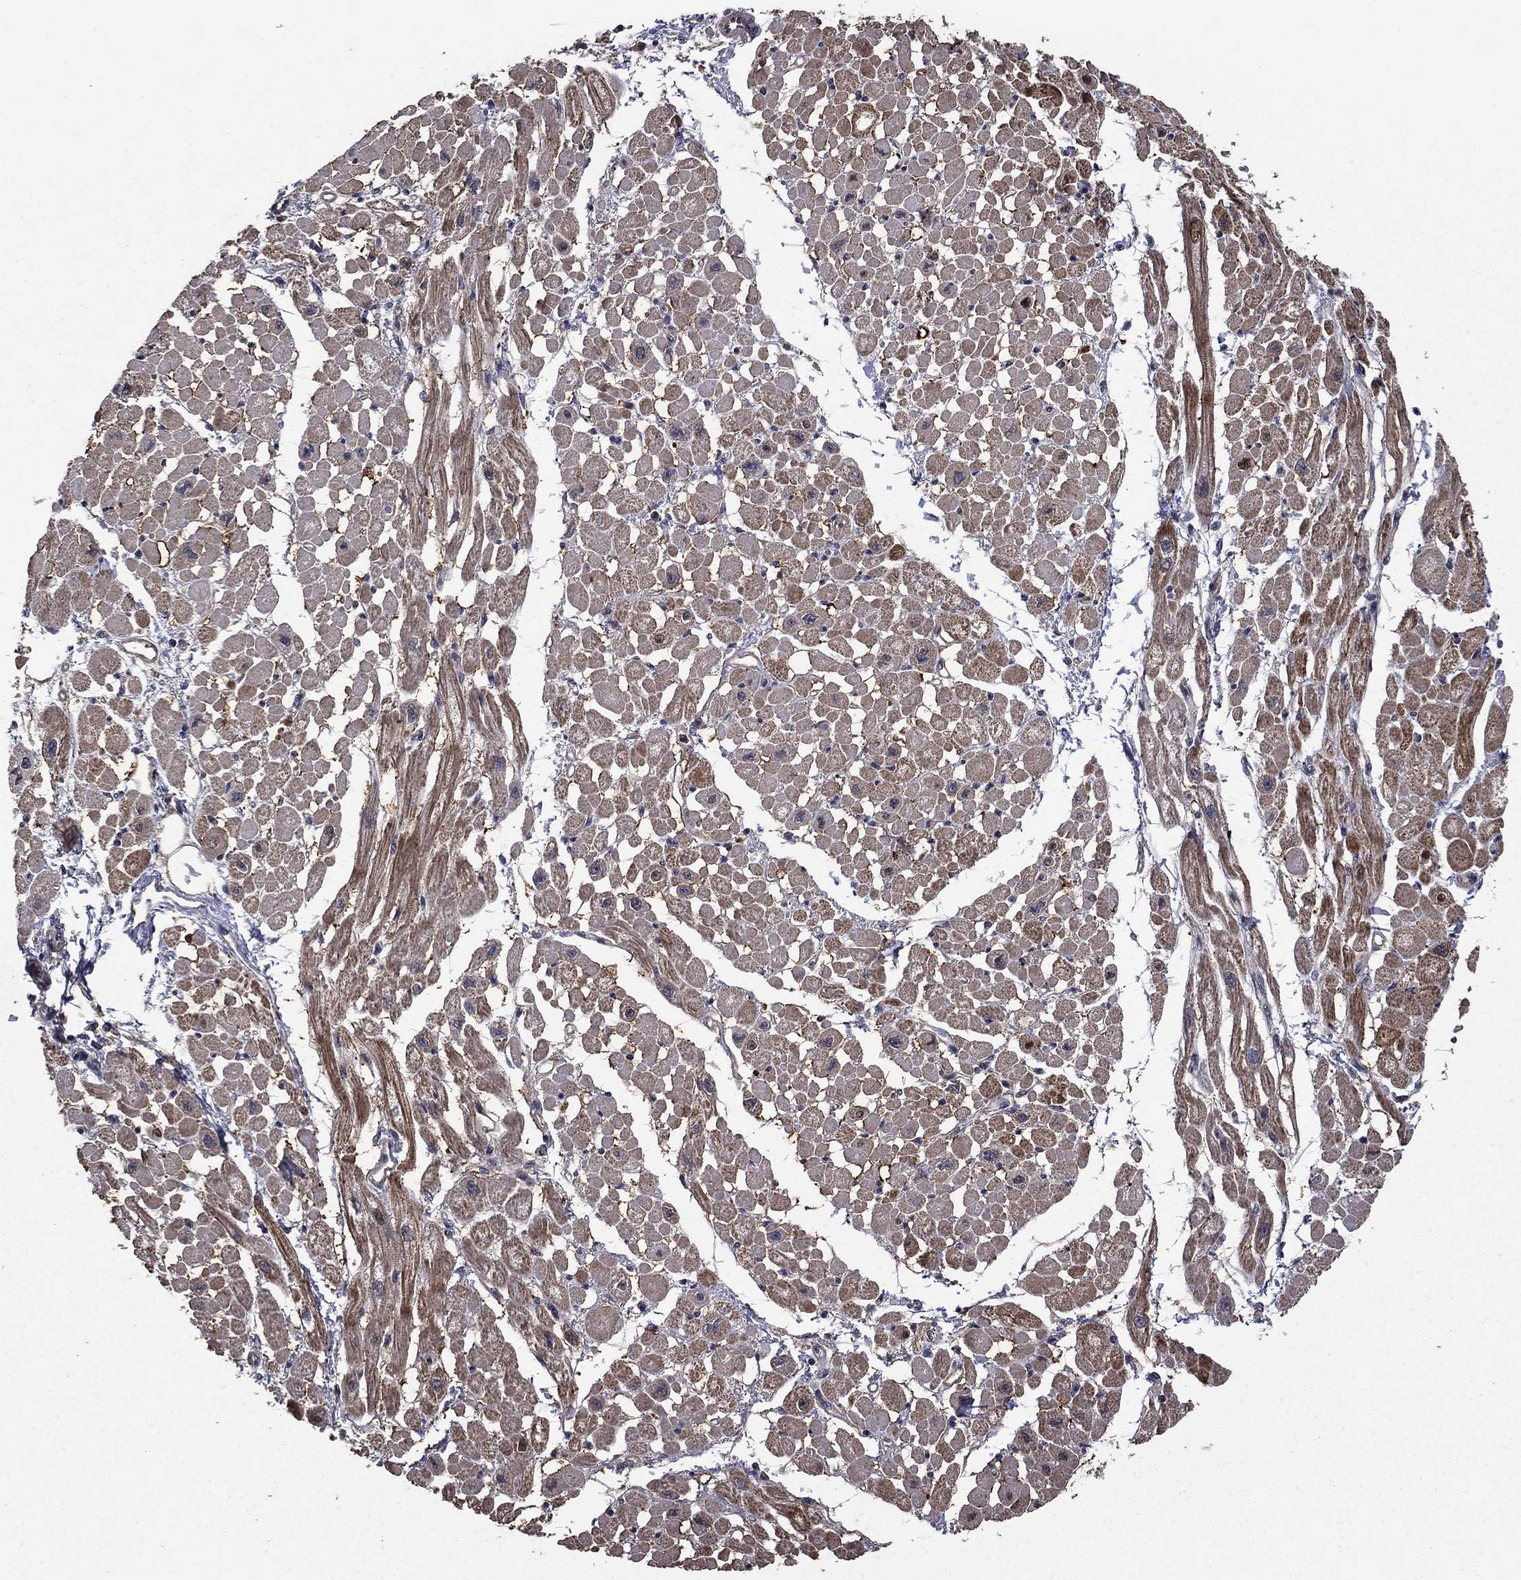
{"staining": {"intensity": "moderate", "quantity": "25%-75%", "location": "cytoplasmic/membranous"}, "tissue": "heart muscle", "cell_type": "Cardiomyocytes", "image_type": "normal", "snomed": [{"axis": "morphology", "description": "Normal tissue, NOS"}, {"axis": "topography", "description": "Heart"}], "caption": "Brown immunohistochemical staining in normal human heart muscle shows moderate cytoplasmic/membranous positivity in about 25%-75% of cardiomyocytes.", "gene": "DVL1", "patient": {"sex": "male", "age": 66}}